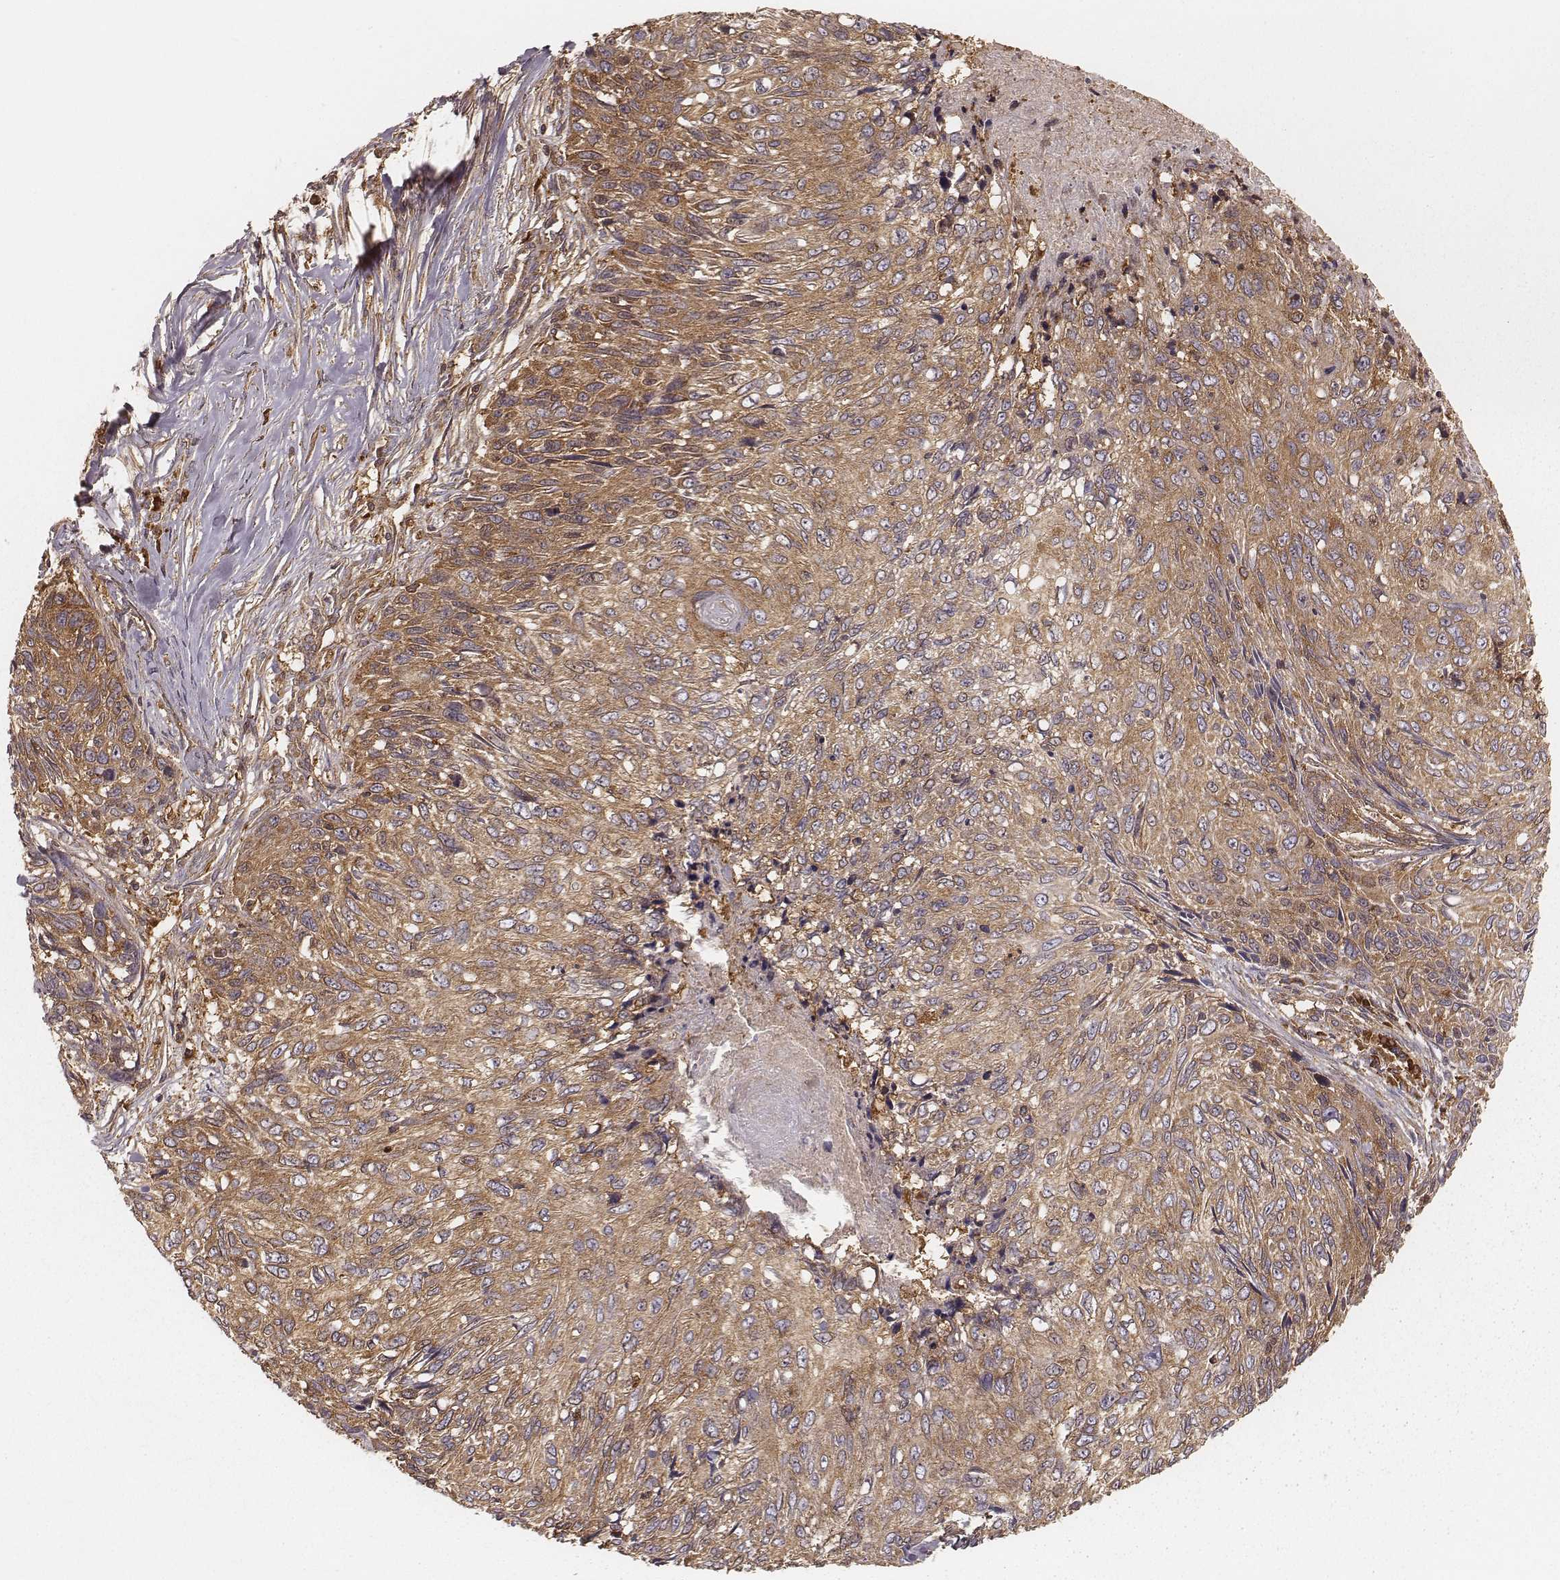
{"staining": {"intensity": "moderate", "quantity": ">75%", "location": "cytoplasmic/membranous"}, "tissue": "skin cancer", "cell_type": "Tumor cells", "image_type": "cancer", "snomed": [{"axis": "morphology", "description": "Squamous cell carcinoma, NOS"}, {"axis": "topography", "description": "Skin"}], "caption": "This is a histology image of immunohistochemistry (IHC) staining of squamous cell carcinoma (skin), which shows moderate positivity in the cytoplasmic/membranous of tumor cells.", "gene": "CARS1", "patient": {"sex": "male", "age": 92}}